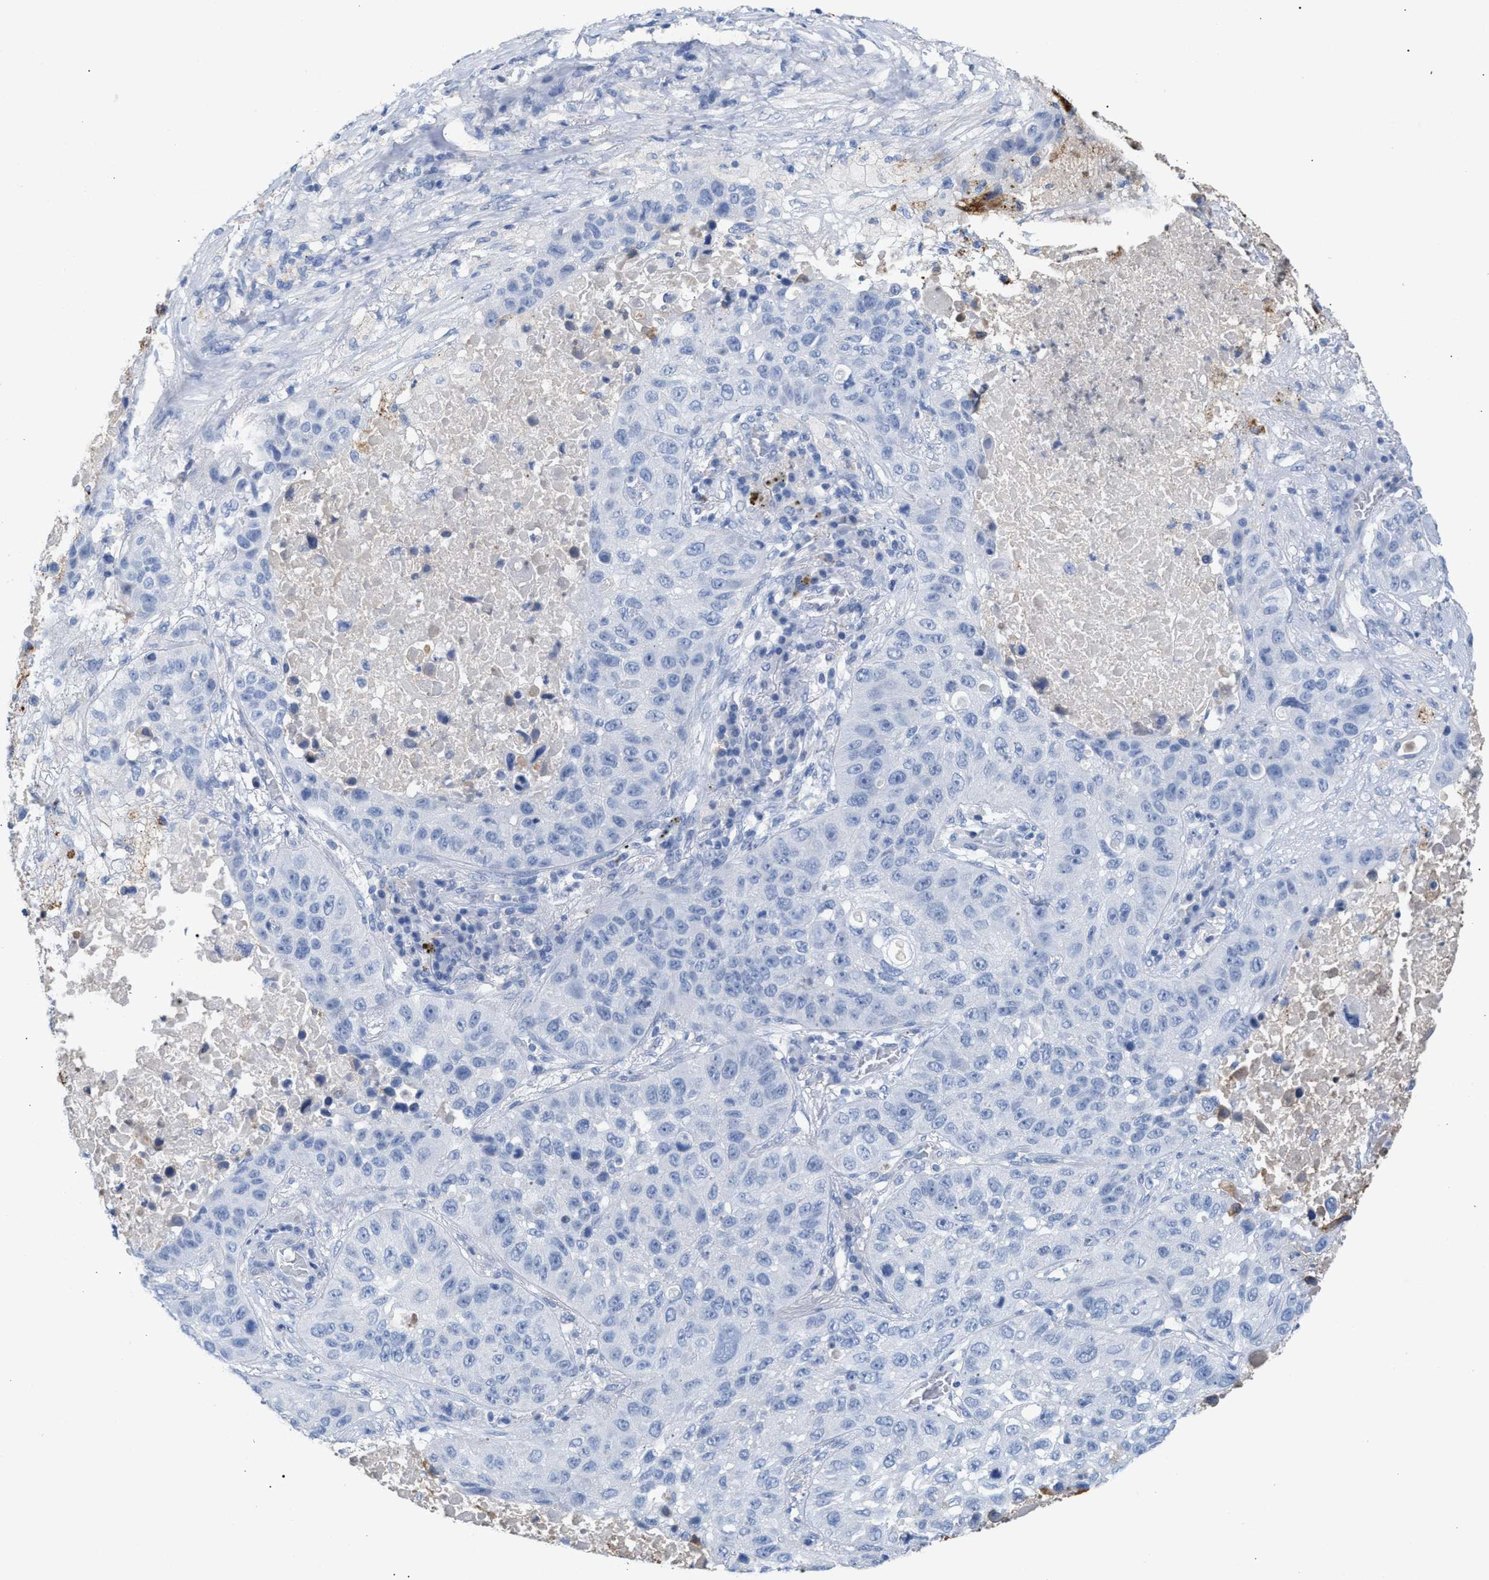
{"staining": {"intensity": "negative", "quantity": "none", "location": "none"}, "tissue": "lung cancer", "cell_type": "Tumor cells", "image_type": "cancer", "snomed": [{"axis": "morphology", "description": "Squamous cell carcinoma, NOS"}, {"axis": "topography", "description": "Lung"}], "caption": "DAB (3,3'-diaminobenzidine) immunohistochemical staining of human lung squamous cell carcinoma exhibits no significant expression in tumor cells.", "gene": "APOH", "patient": {"sex": "male", "age": 57}}